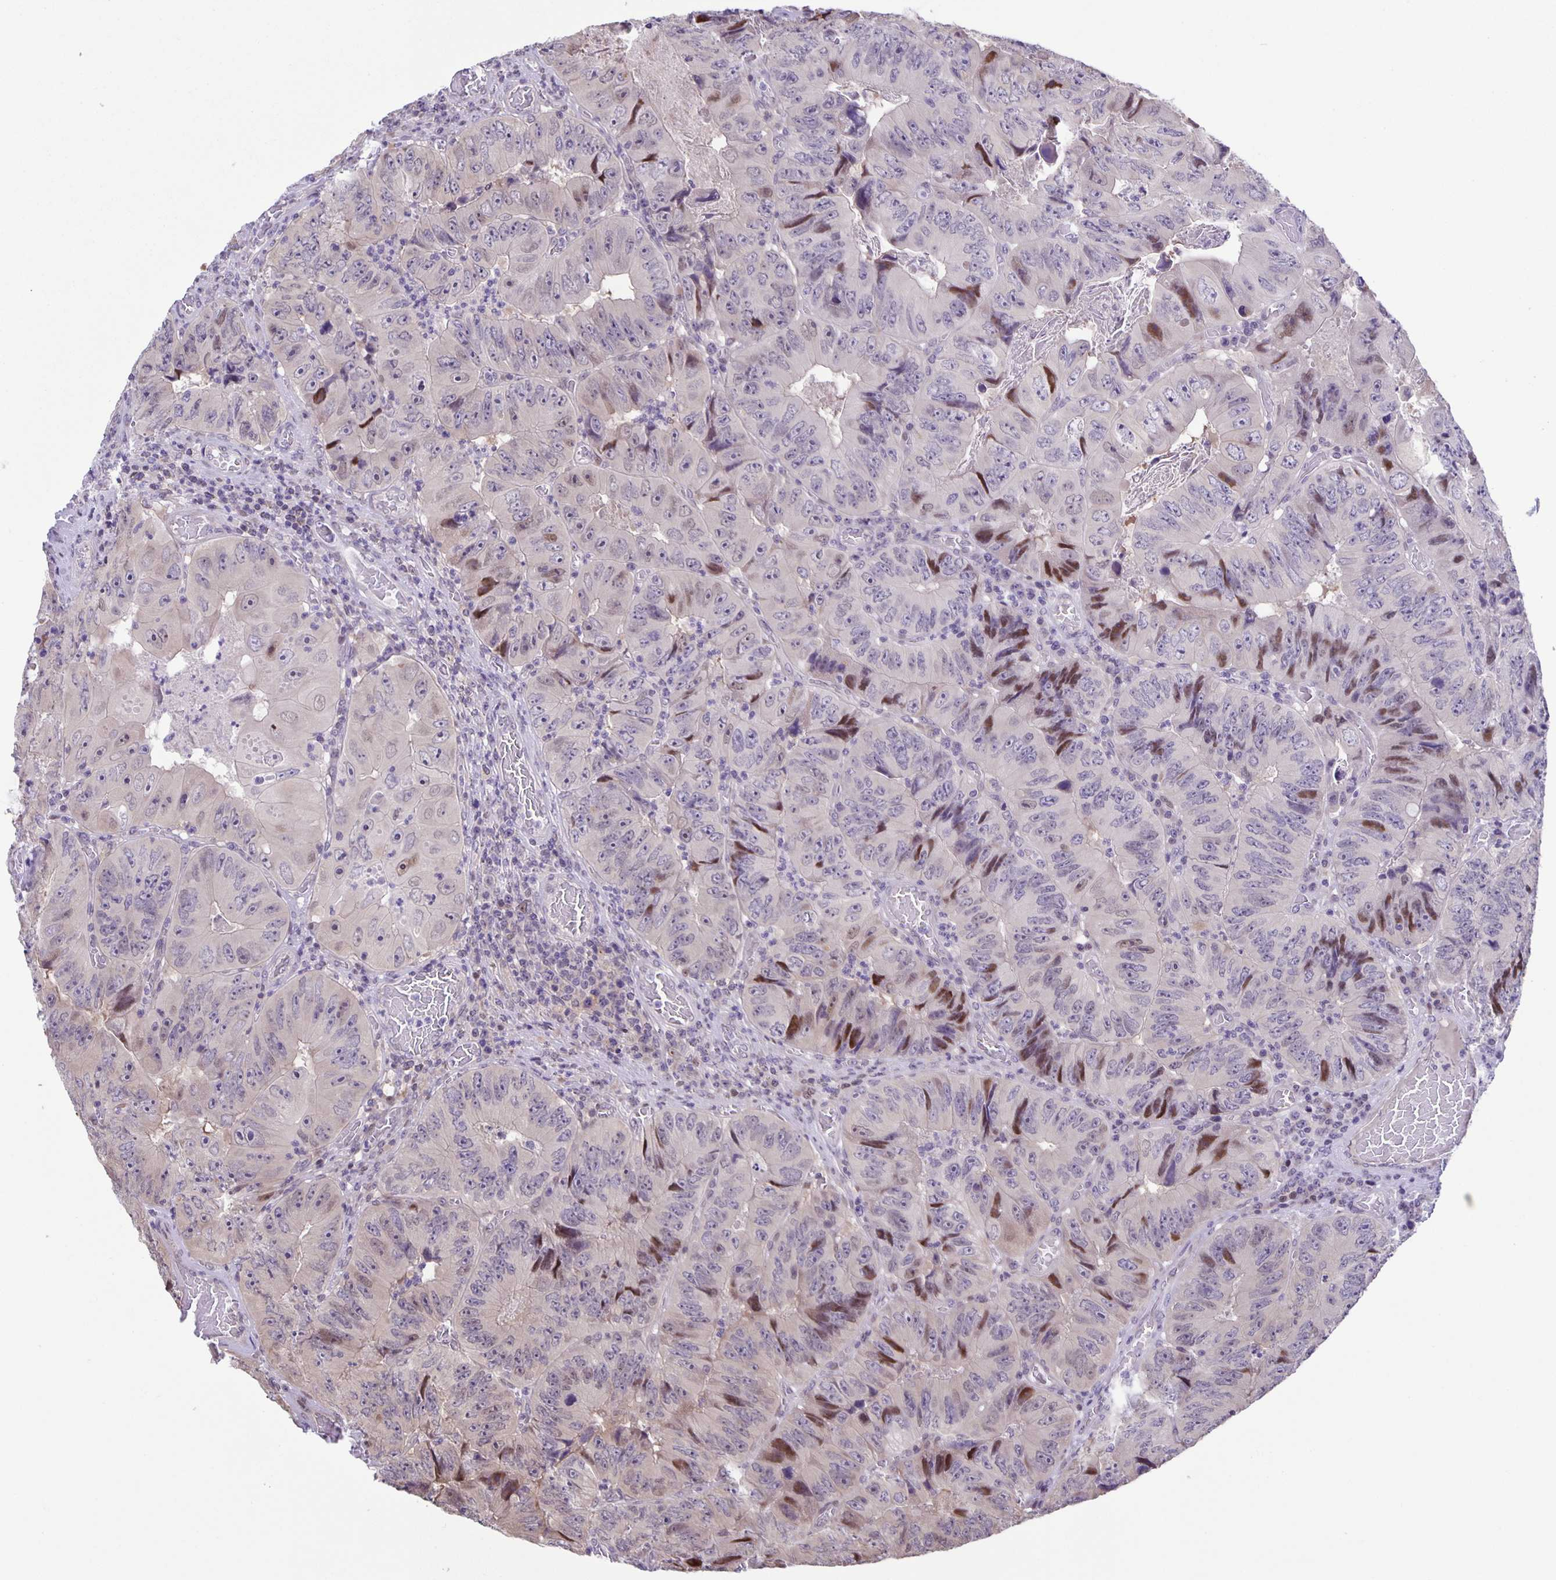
{"staining": {"intensity": "moderate", "quantity": "<25%", "location": "nuclear"}, "tissue": "colorectal cancer", "cell_type": "Tumor cells", "image_type": "cancer", "snomed": [{"axis": "morphology", "description": "Adenocarcinoma, NOS"}, {"axis": "topography", "description": "Colon"}], "caption": "A brown stain shows moderate nuclear staining of a protein in human colorectal cancer (adenocarcinoma) tumor cells. Nuclei are stained in blue.", "gene": "MAPK12", "patient": {"sex": "female", "age": 84}}